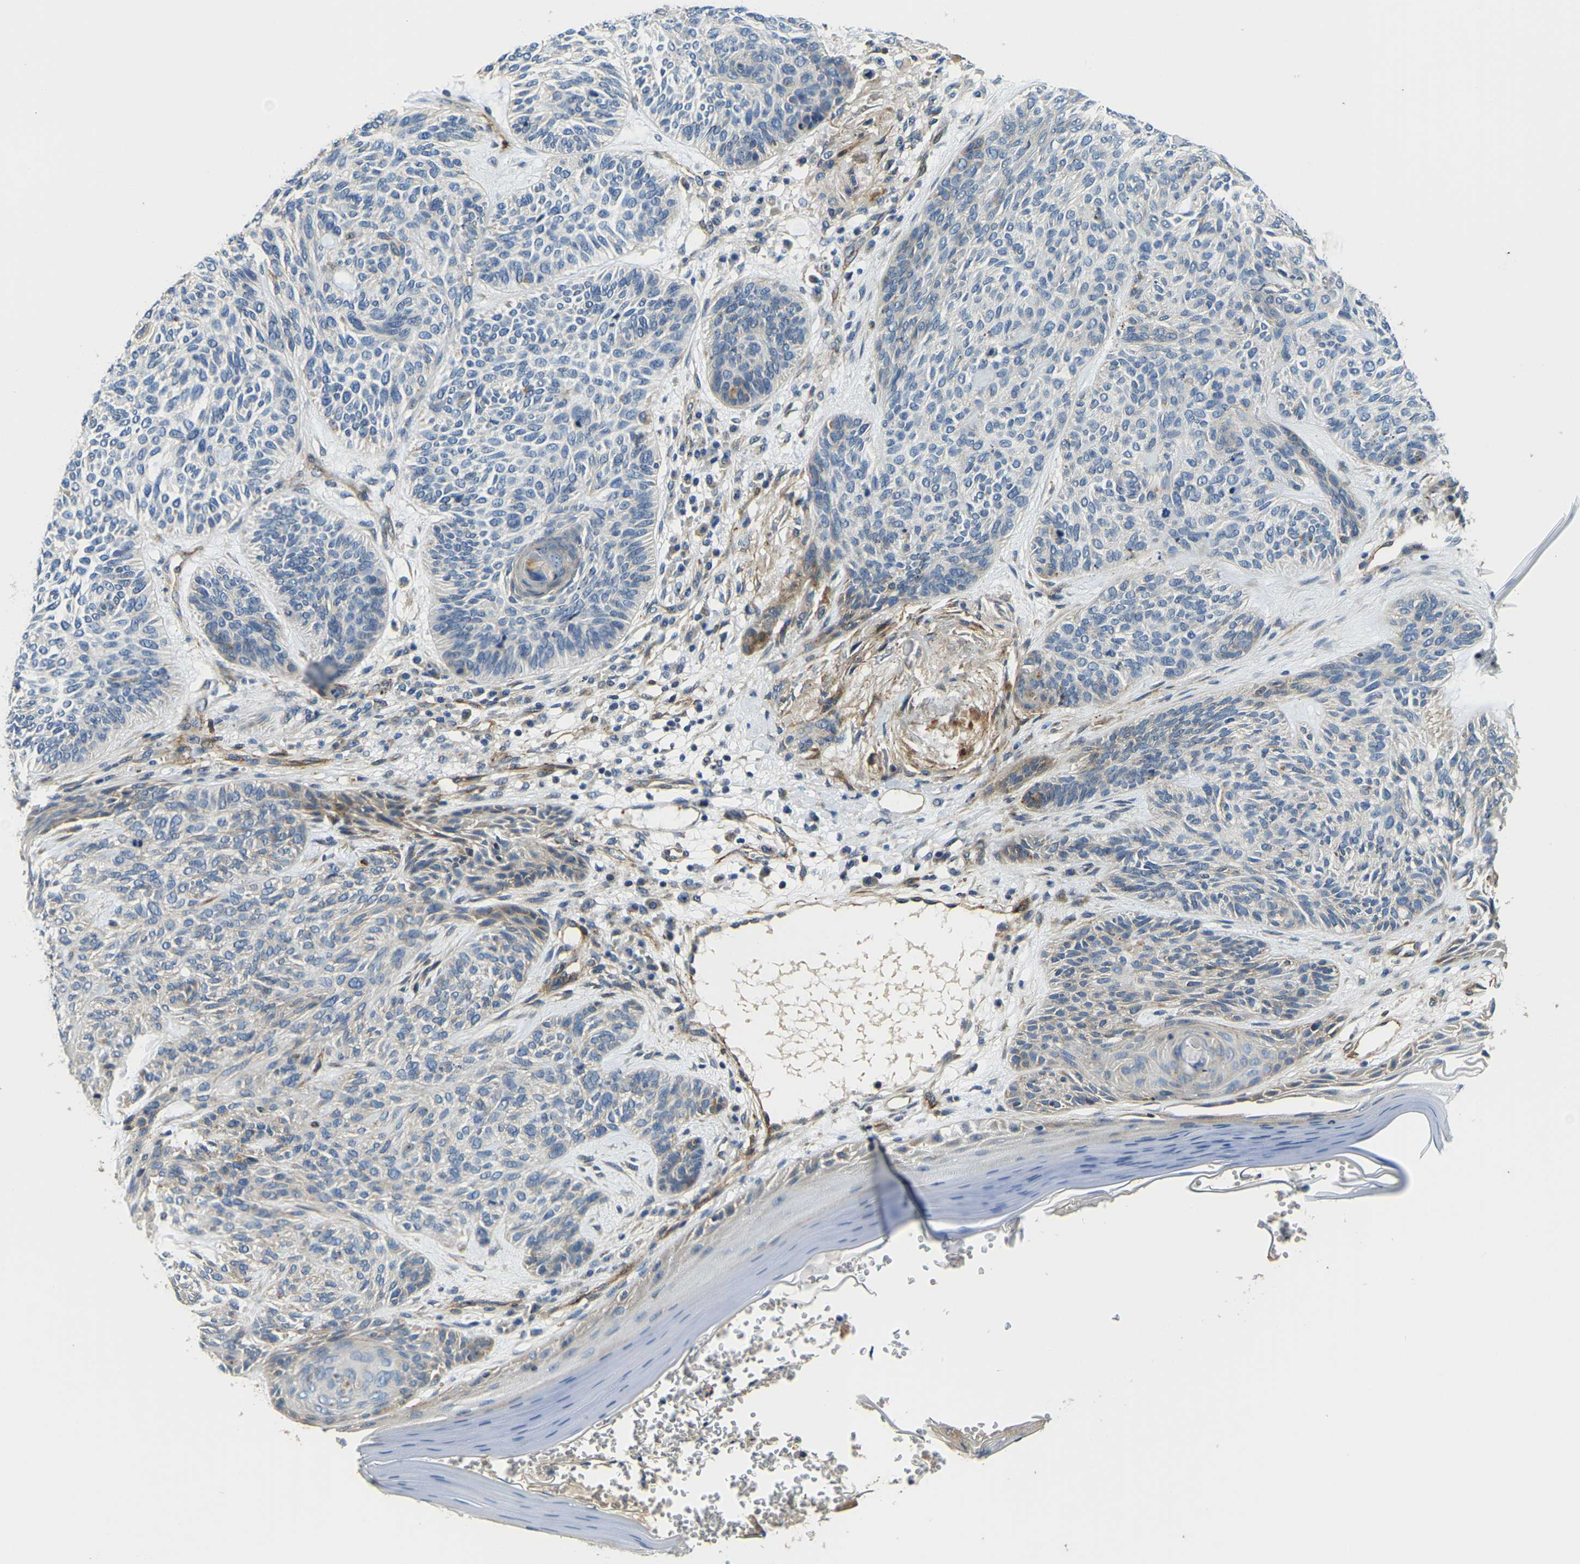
{"staining": {"intensity": "moderate", "quantity": "<25%", "location": "cytoplasmic/membranous"}, "tissue": "skin cancer", "cell_type": "Tumor cells", "image_type": "cancer", "snomed": [{"axis": "morphology", "description": "Basal cell carcinoma"}, {"axis": "topography", "description": "Skin"}], "caption": "Skin cancer (basal cell carcinoma) tissue exhibits moderate cytoplasmic/membranous staining in about <25% of tumor cells, visualized by immunohistochemistry. The protein is shown in brown color, while the nuclei are stained blue.", "gene": "RNF39", "patient": {"sex": "male", "age": 55}}